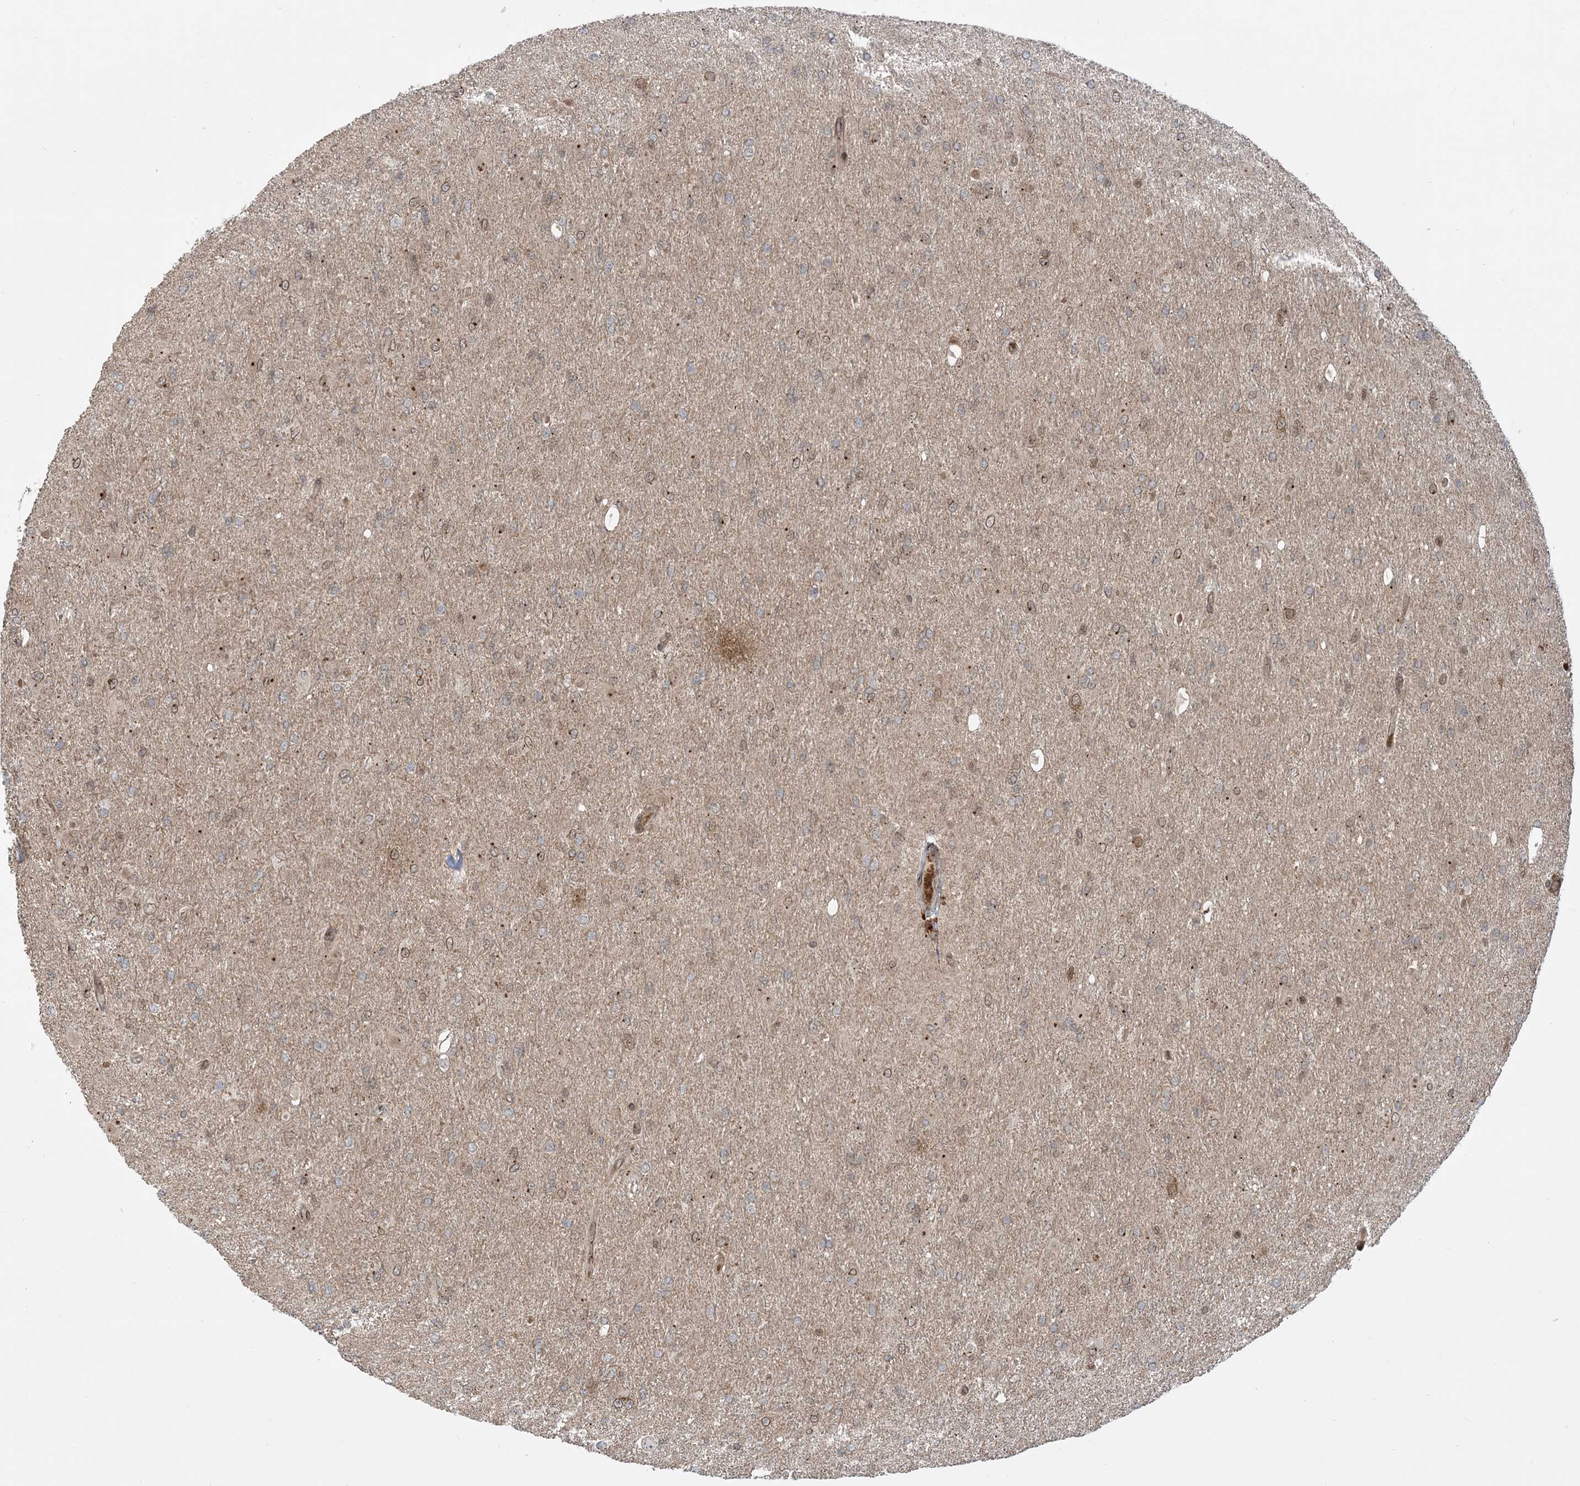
{"staining": {"intensity": "weak", "quantity": "<25%", "location": "cytoplasmic/membranous,nuclear"}, "tissue": "glioma", "cell_type": "Tumor cells", "image_type": "cancer", "snomed": [{"axis": "morphology", "description": "Glioma, malignant, High grade"}, {"axis": "topography", "description": "Cerebral cortex"}], "caption": "Micrograph shows no protein staining in tumor cells of glioma tissue.", "gene": "CASP4", "patient": {"sex": "female", "age": 36}}